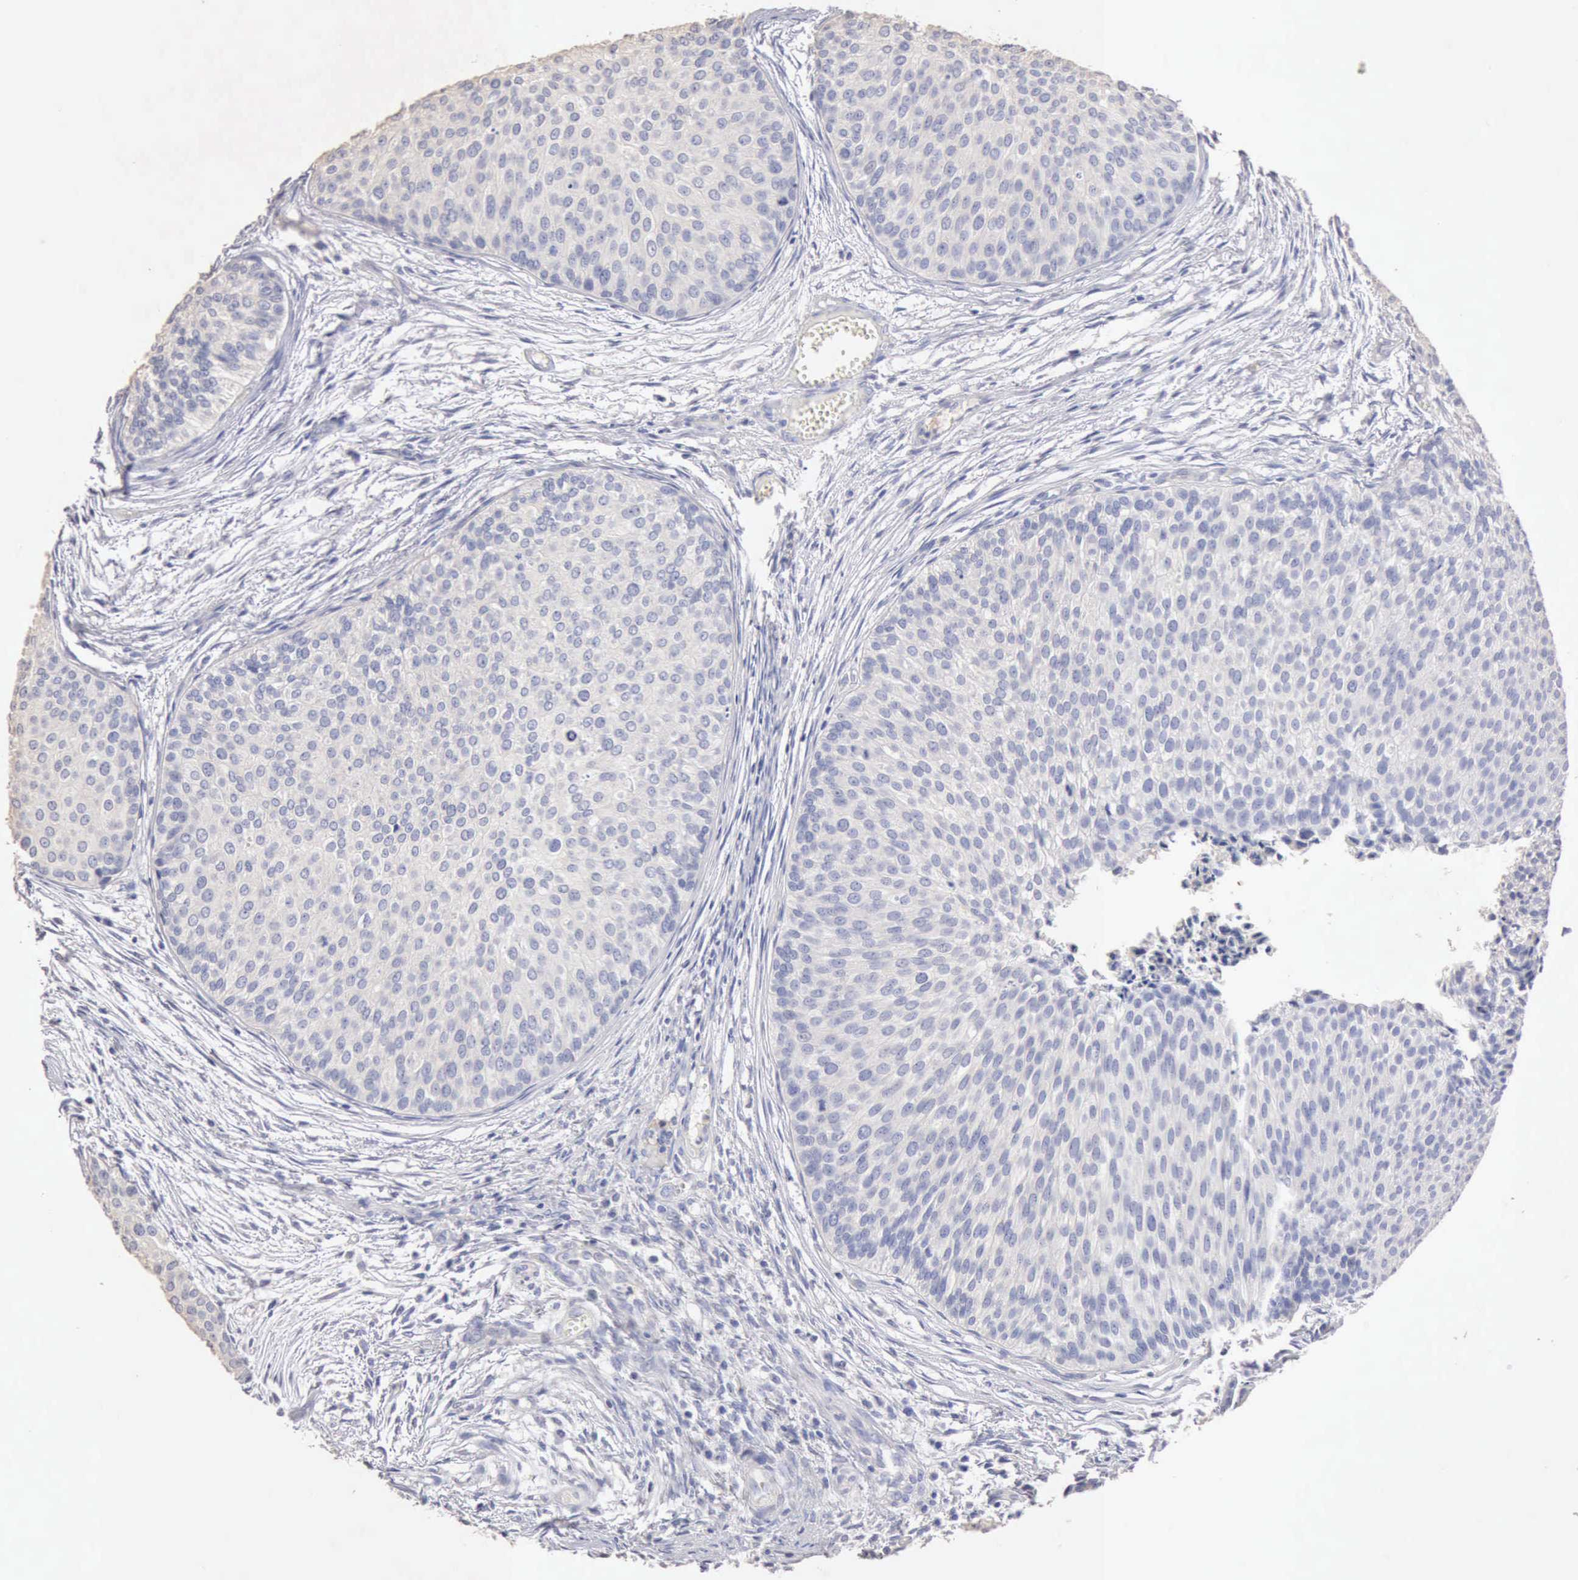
{"staining": {"intensity": "negative", "quantity": "none", "location": "none"}, "tissue": "urothelial cancer", "cell_type": "Tumor cells", "image_type": "cancer", "snomed": [{"axis": "morphology", "description": "Urothelial carcinoma, Low grade"}, {"axis": "topography", "description": "Urinary bladder"}], "caption": "Tumor cells are negative for protein expression in human low-grade urothelial carcinoma.", "gene": "KRT6B", "patient": {"sex": "male", "age": 84}}